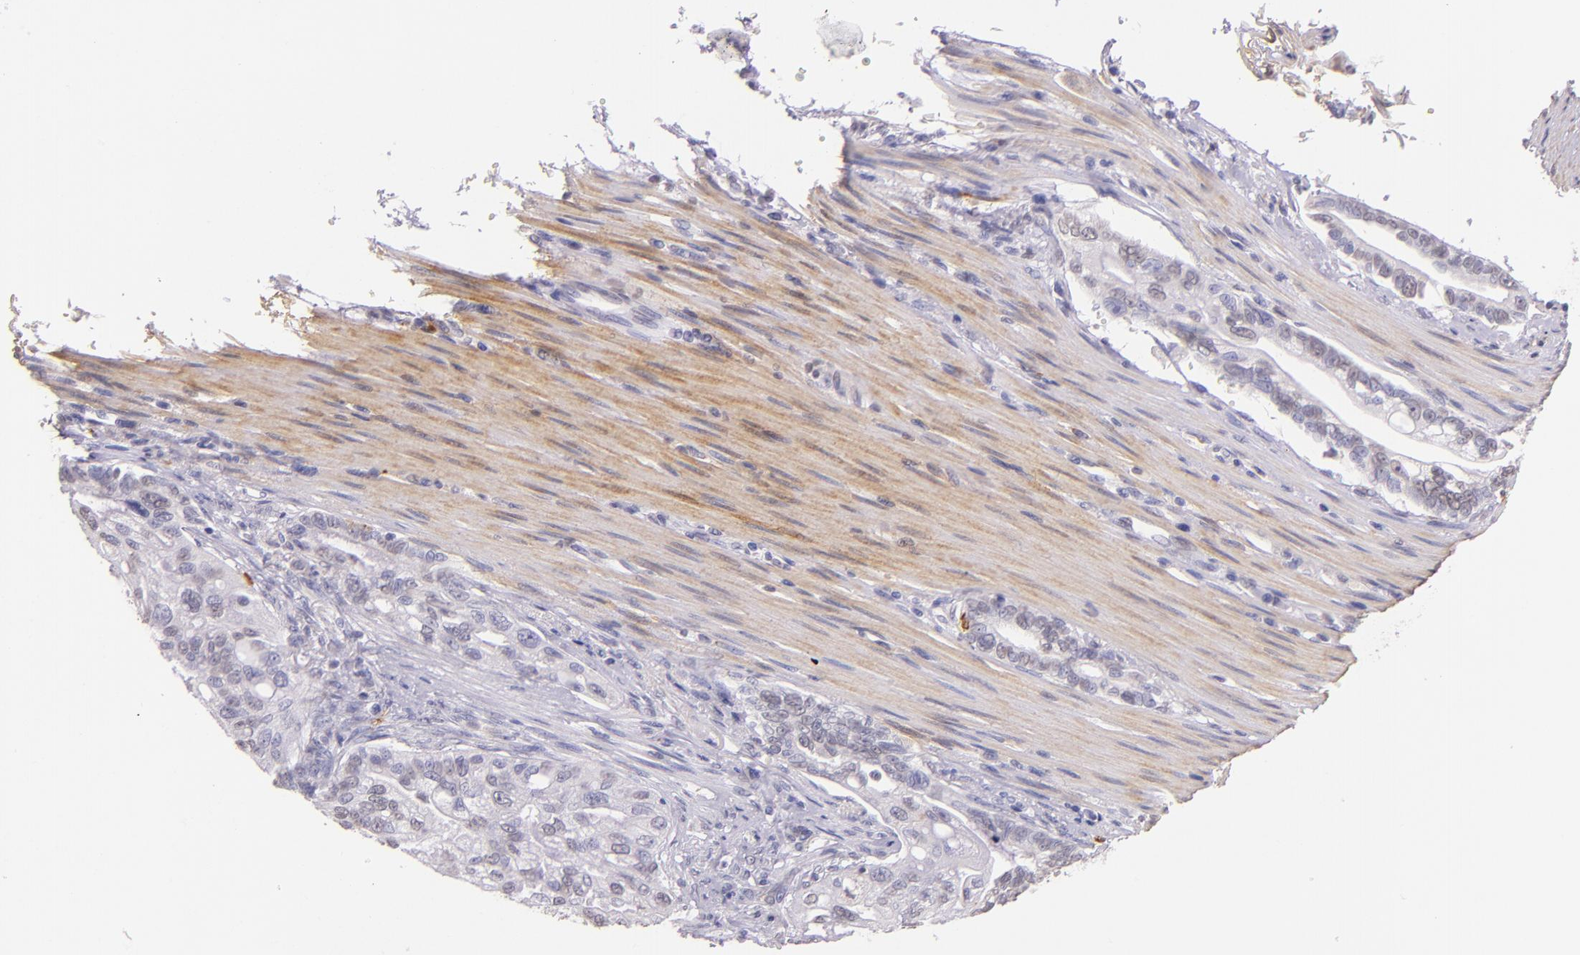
{"staining": {"intensity": "negative", "quantity": "none", "location": "none"}, "tissue": "pancreatic cancer", "cell_type": "Tumor cells", "image_type": "cancer", "snomed": [{"axis": "morphology", "description": "Normal tissue, NOS"}, {"axis": "topography", "description": "Pancreas"}], "caption": "Tumor cells show no significant protein expression in pancreatic cancer. (Immunohistochemistry (ihc), brightfield microscopy, high magnification).", "gene": "RTN1", "patient": {"sex": "male", "age": 42}}